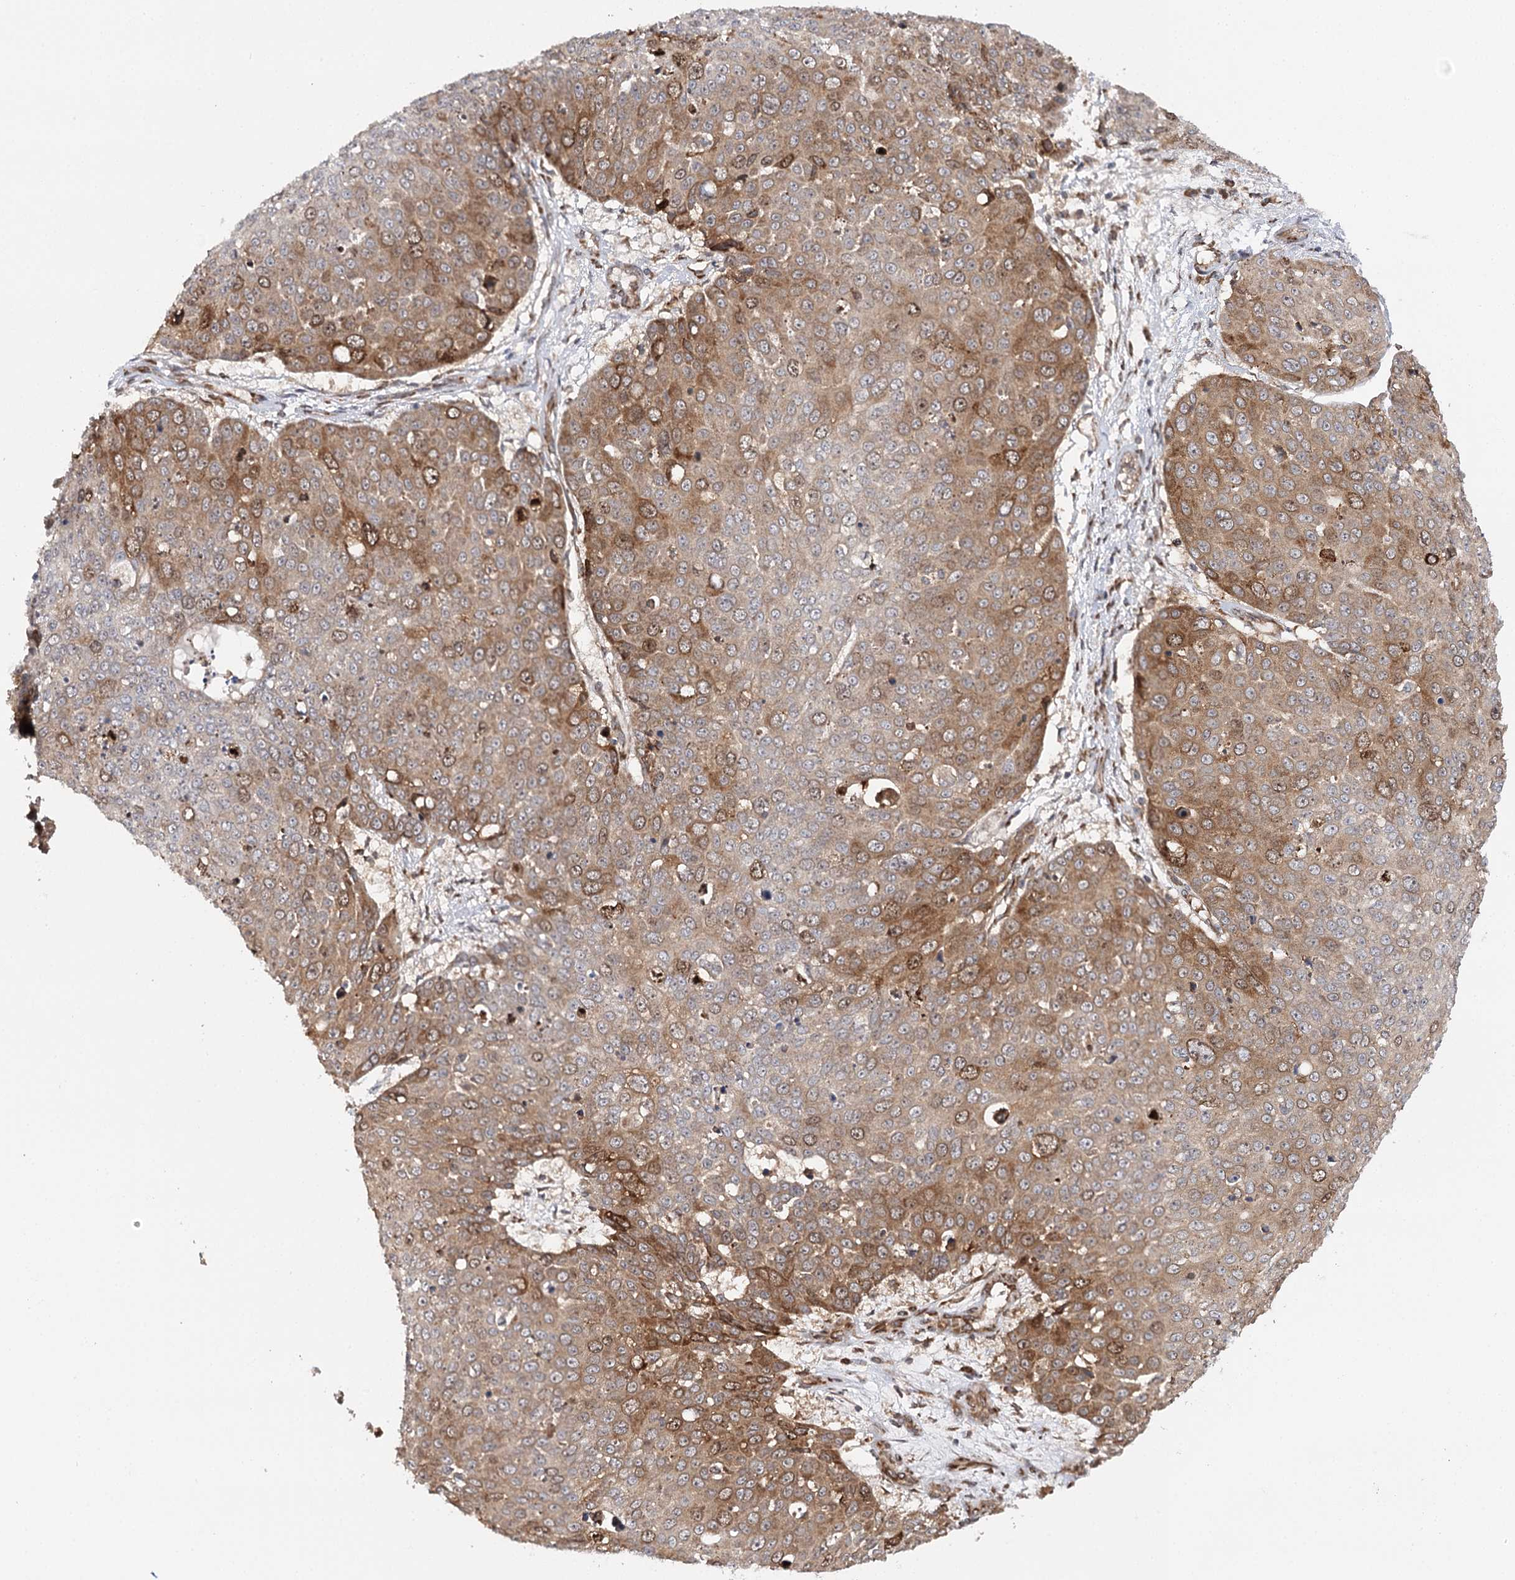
{"staining": {"intensity": "moderate", "quantity": ">75%", "location": "cytoplasmic/membranous,nuclear"}, "tissue": "skin cancer", "cell_type": "Tumor cells", "image_type": "cancer", "snomed": [{"axis": "morphology", "description": "Squamous cell carcinoma, NOS"}, {"axis": "topography", "description": "Skin"}], "caption": "Immunohistochemical staining of skin squamous cell carcinoma displays medium levels of moderate cytoplasmic/membranous and nuclear protein positivity in about >75% of tumor cells.", "gene": "MKNK1", "patient": {"sex": "male", "age": 71}}